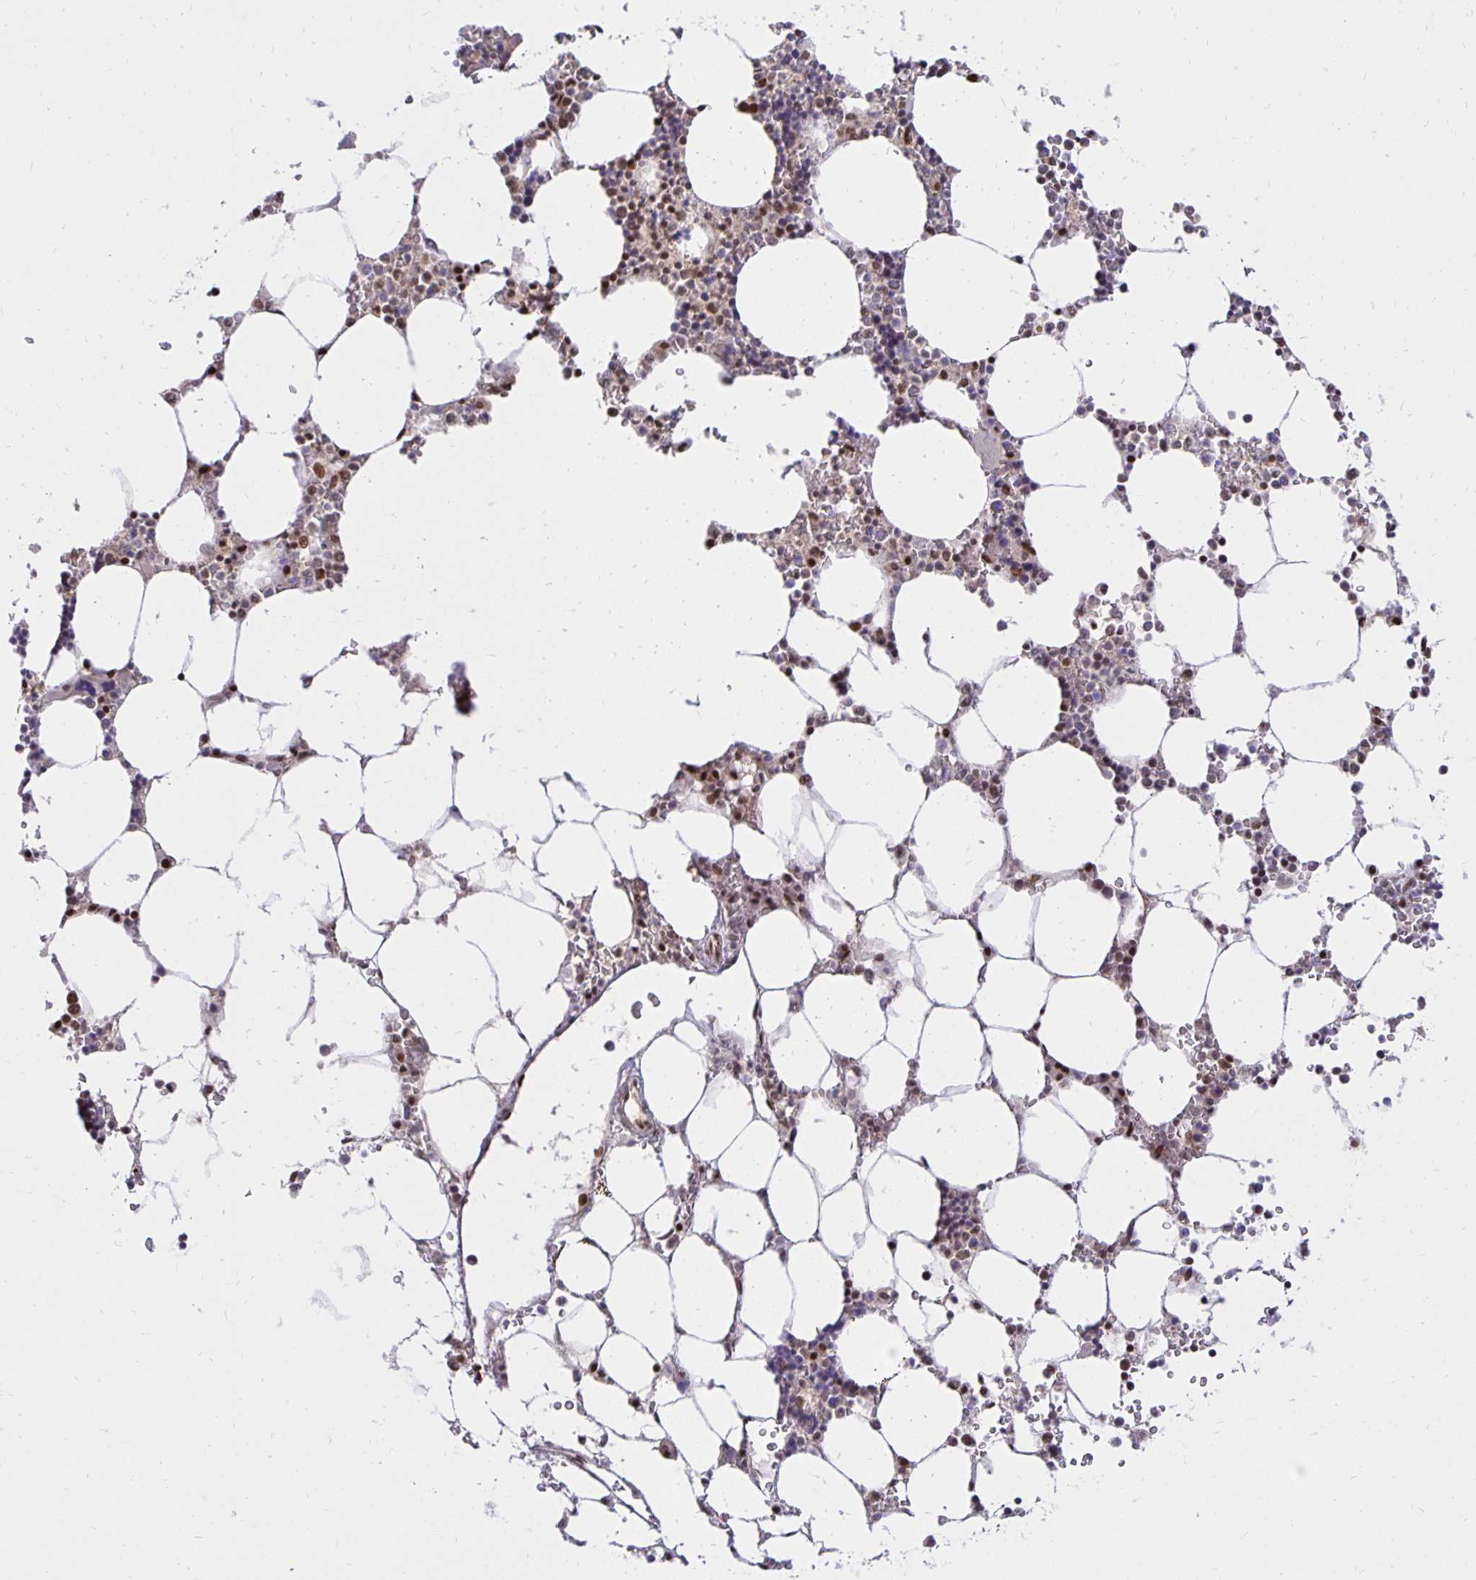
{"staining": {"intensity": "moderate", "quantity": "25%-75%", "location": "nuclear"}, "tissue": "bone marrow", "cell_type": "Hematopoietic cells", "image_type": "normal", "snomed": [{"axis": "morphology", "description": "Normal tissue, NOS"}, {"axis": "topography", "description": "Bone marrow"}], "caption": "Immunohistochemical staining of normal bone marrow demonstrates medium levels of moderate nuclear expression in approximately 25%-75% of hematopoietic cells.", "gene": "ZNF579", "patient": {"sex": "male", "age": 64}}